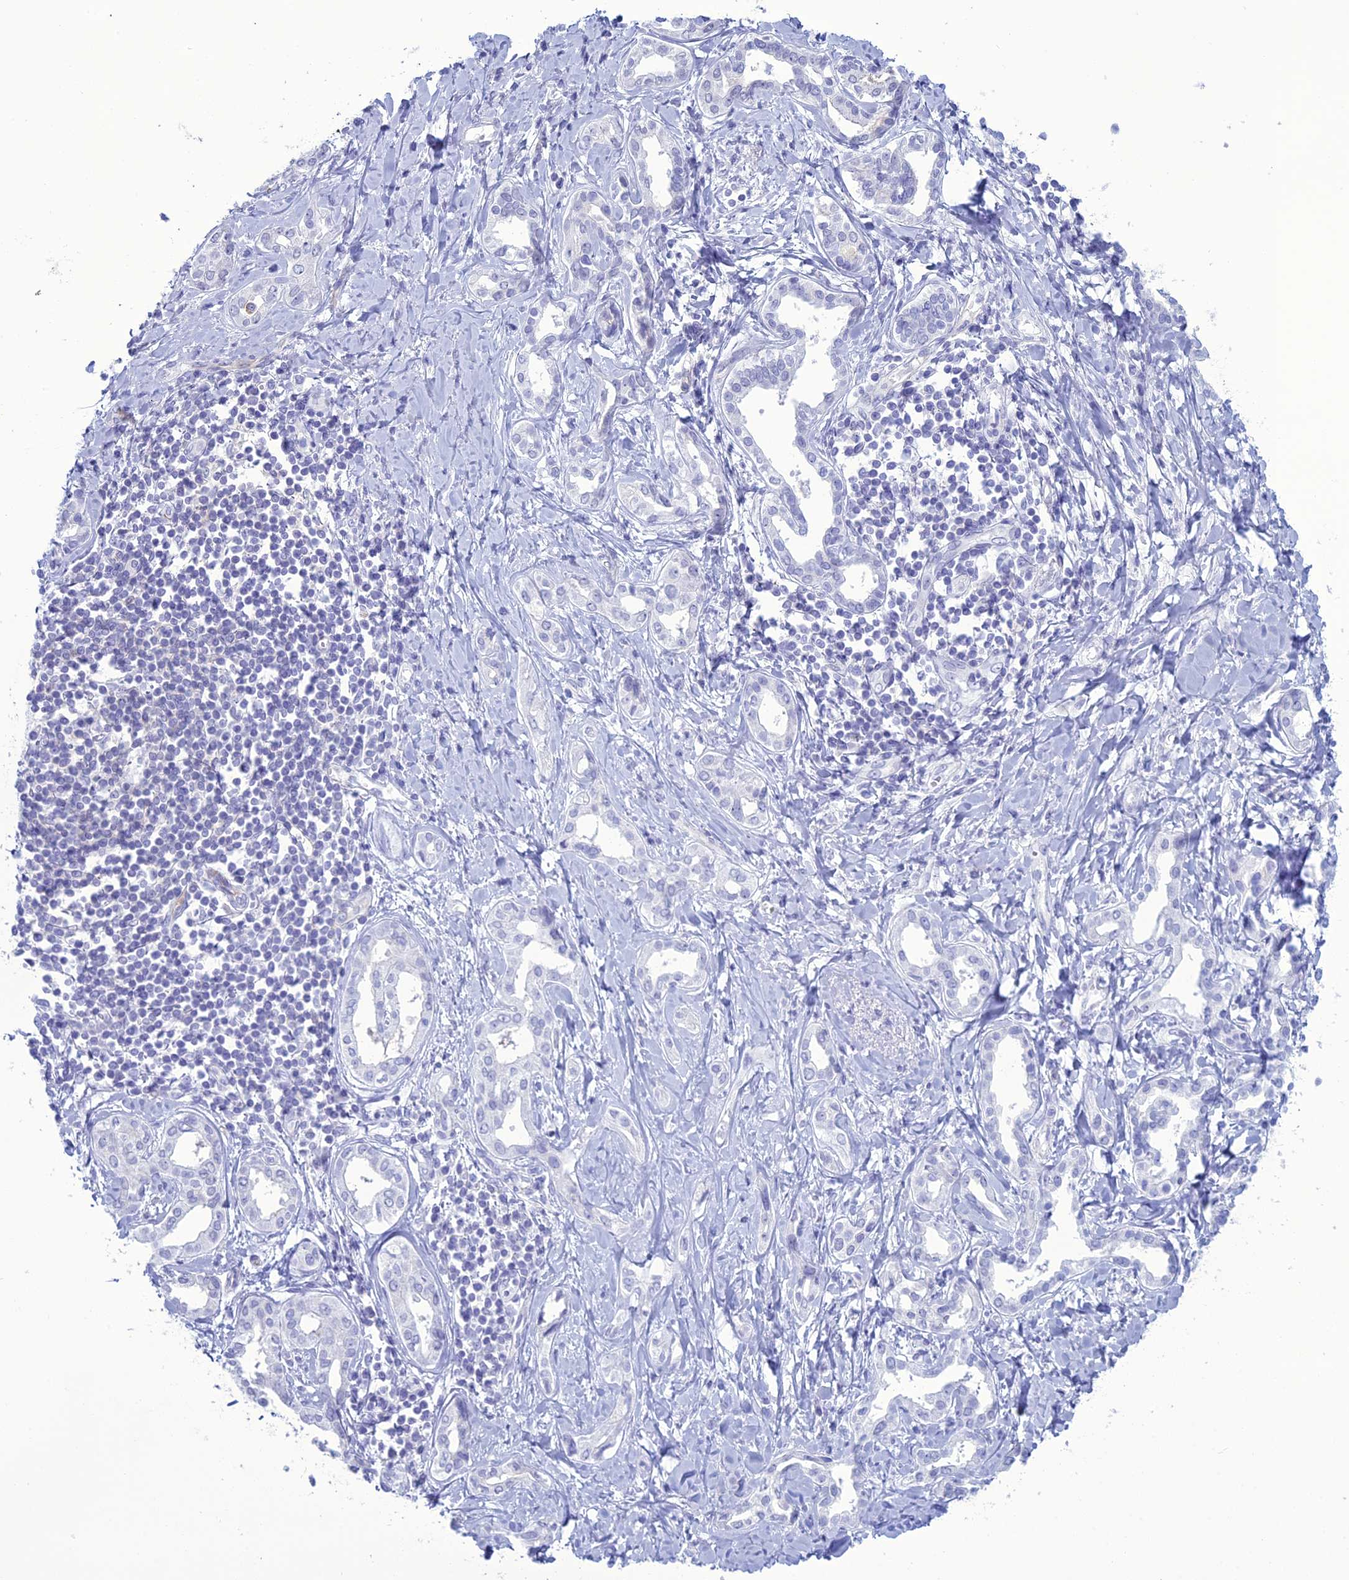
{"staining": {"intensity": "negative", "quantity": "none", "location": "none"}, "tissue": "liver cancer", "cell_type": "Tumor cells", "image_type": "cancer", "snomed": [{"axis": "morphology", "description": "Cholangiocarcinoma"}, {"axis": "topography", "description": "Liver"}], "caption": "This is an IHC micrograph of cholangiocarcinoma (liver). There is no staining in tumor cells.", "gene": "ACE", "patient": {"sex": "female", "age": 77}}